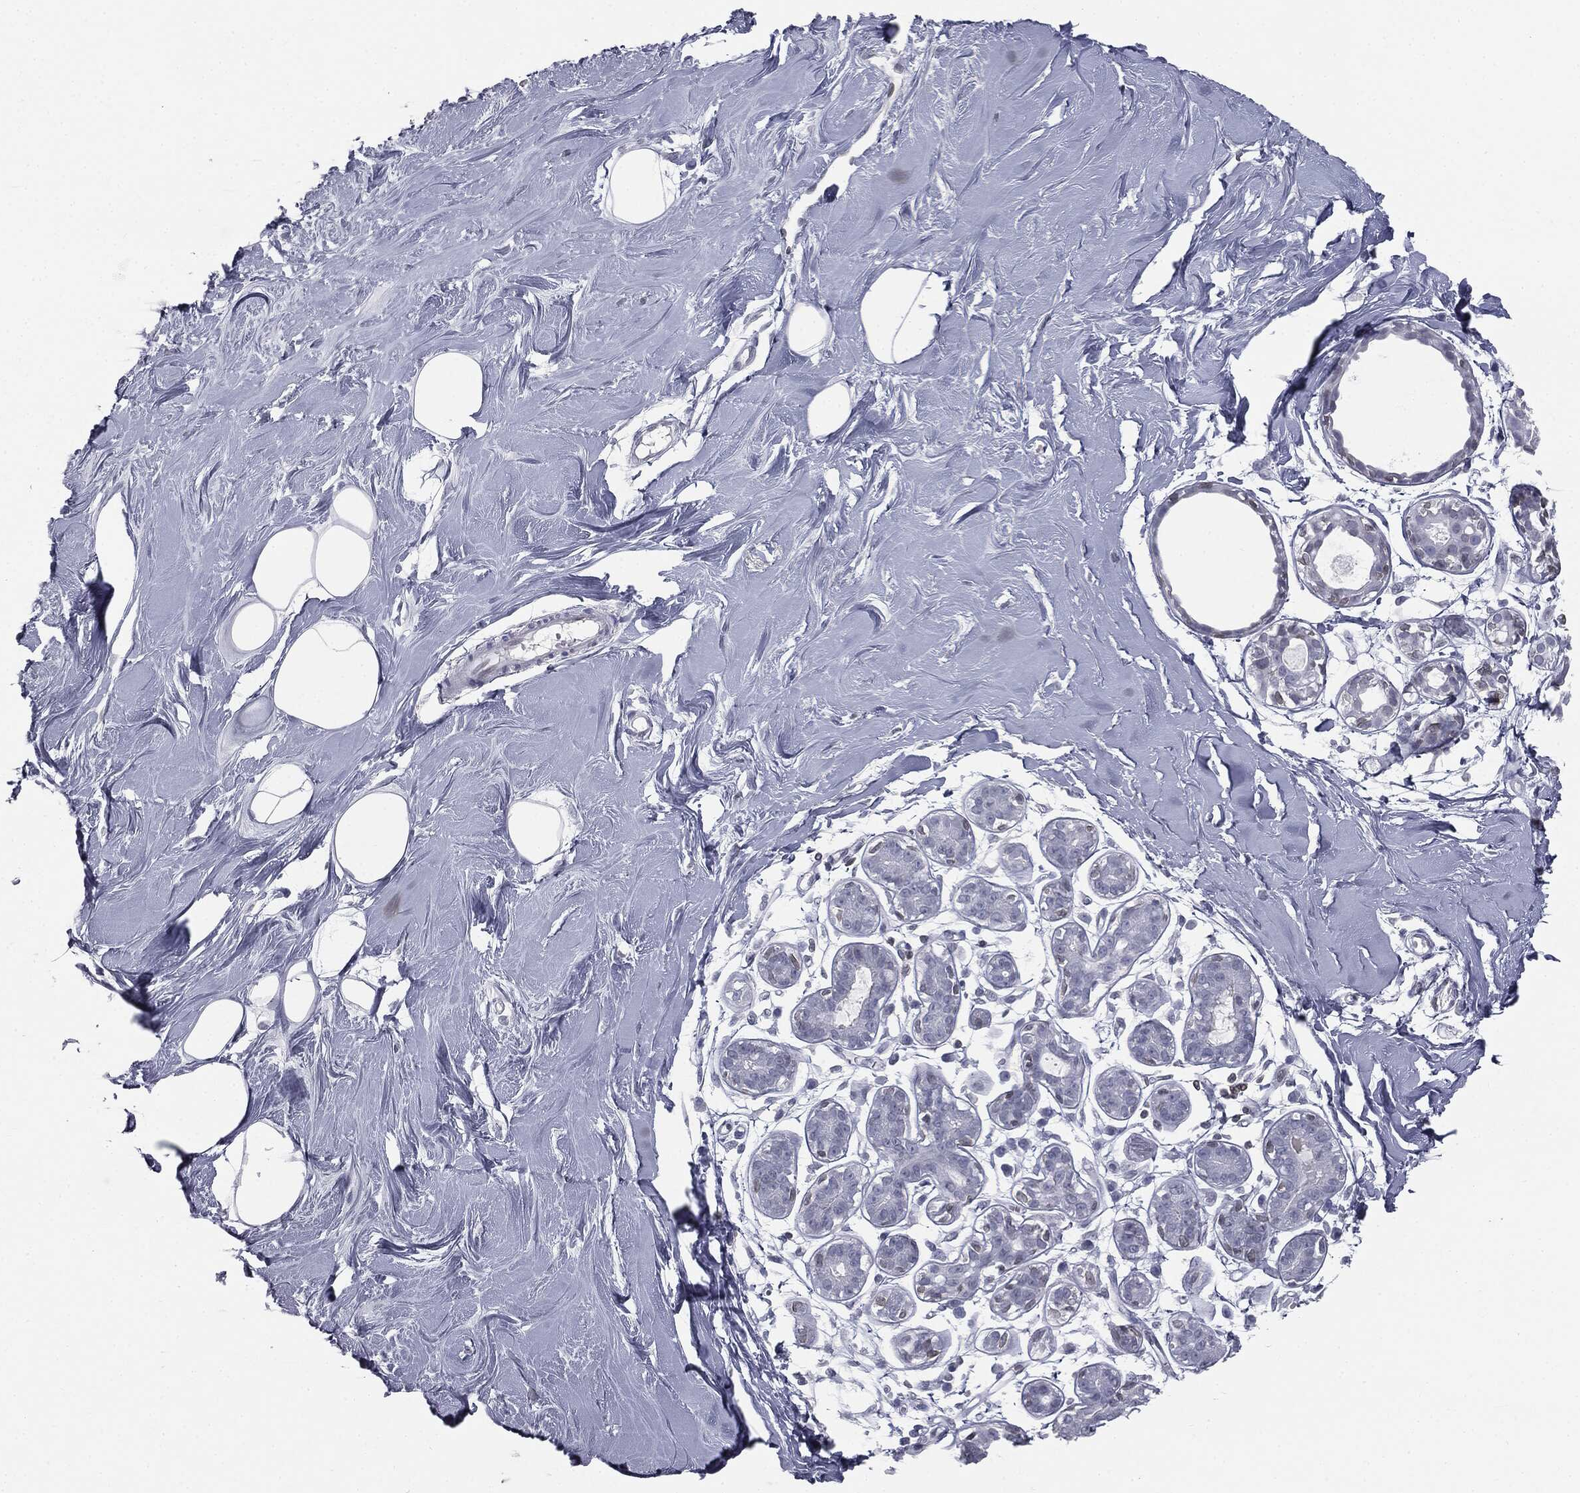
{"staining": {"intensity": "negative", "quantity": "none", "location": "none"}, "tissue": "soft tissue", "cell_type": "Fibroblasts", "image_type": "normal", "snomed": [{"axis": "morphology", "description": "Normal tissue, NOS"}, {"axis": "topography", "description": "Breast"}], "caption": "Soft tissue stained for a protein using IHC demonstrates no staining fibroblasts.", "gene": "ALDOB", "patient": {"sex": "female", "age": 49}}